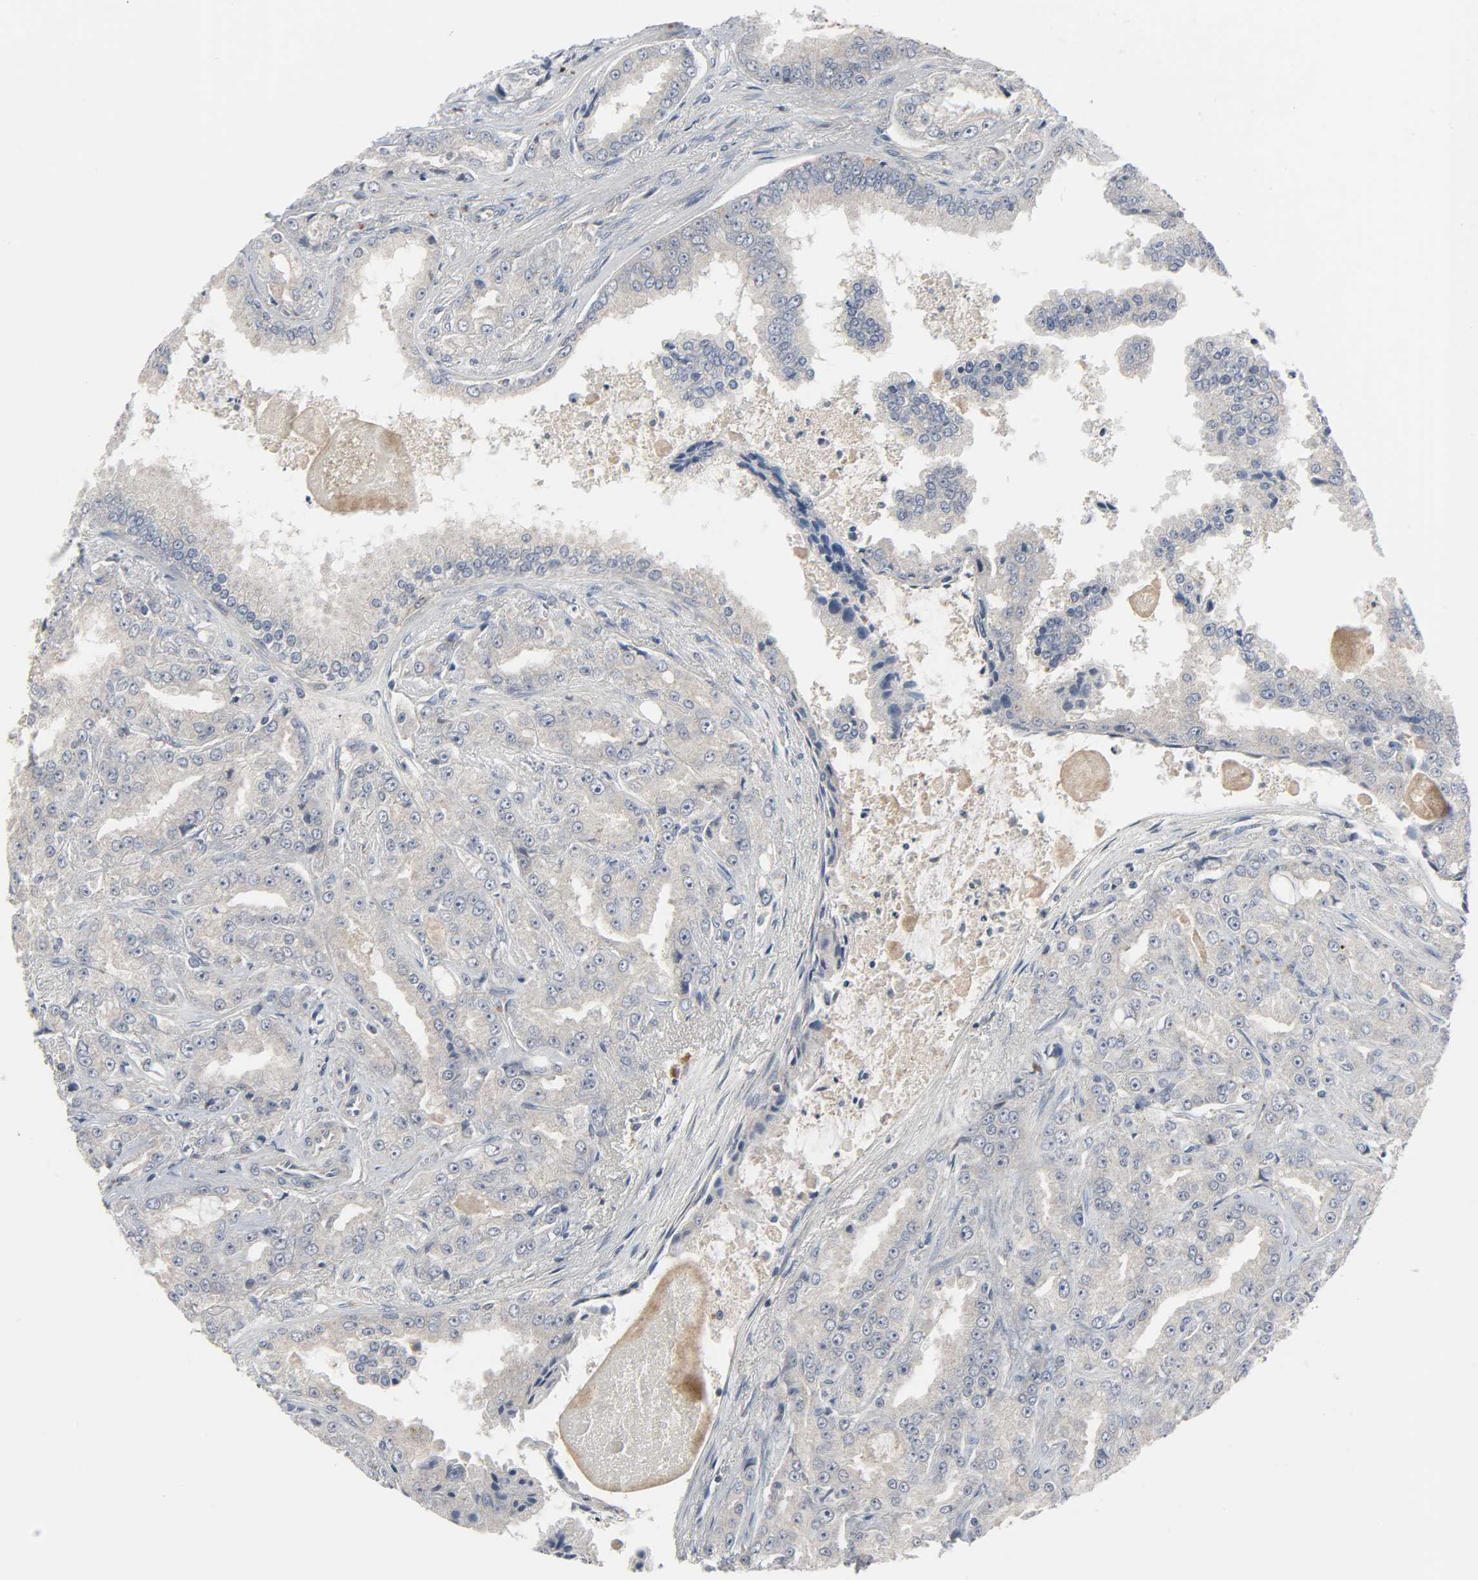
{"staining": {"intensity": "moderate", "quantity": "25%-75%", "location": "cytoplasmic/membranous"}, "tissue": "prostate cancer", "cell_type": "Tumor cells", "image_type": "cancer", "snomed": [{"axis": "morphology", "description": "Adenocarcinoma, High grade"}, {"axis": "topography", "description": "Prostate"}], "caption": "Human prostate cancer stained with a brown dye shows moderate cytoplasmic/membranous positive expression in about 25%-75% of tumor cells.", "gene": "CLIP1", "patient": {"sex": "male", "age": 73}}